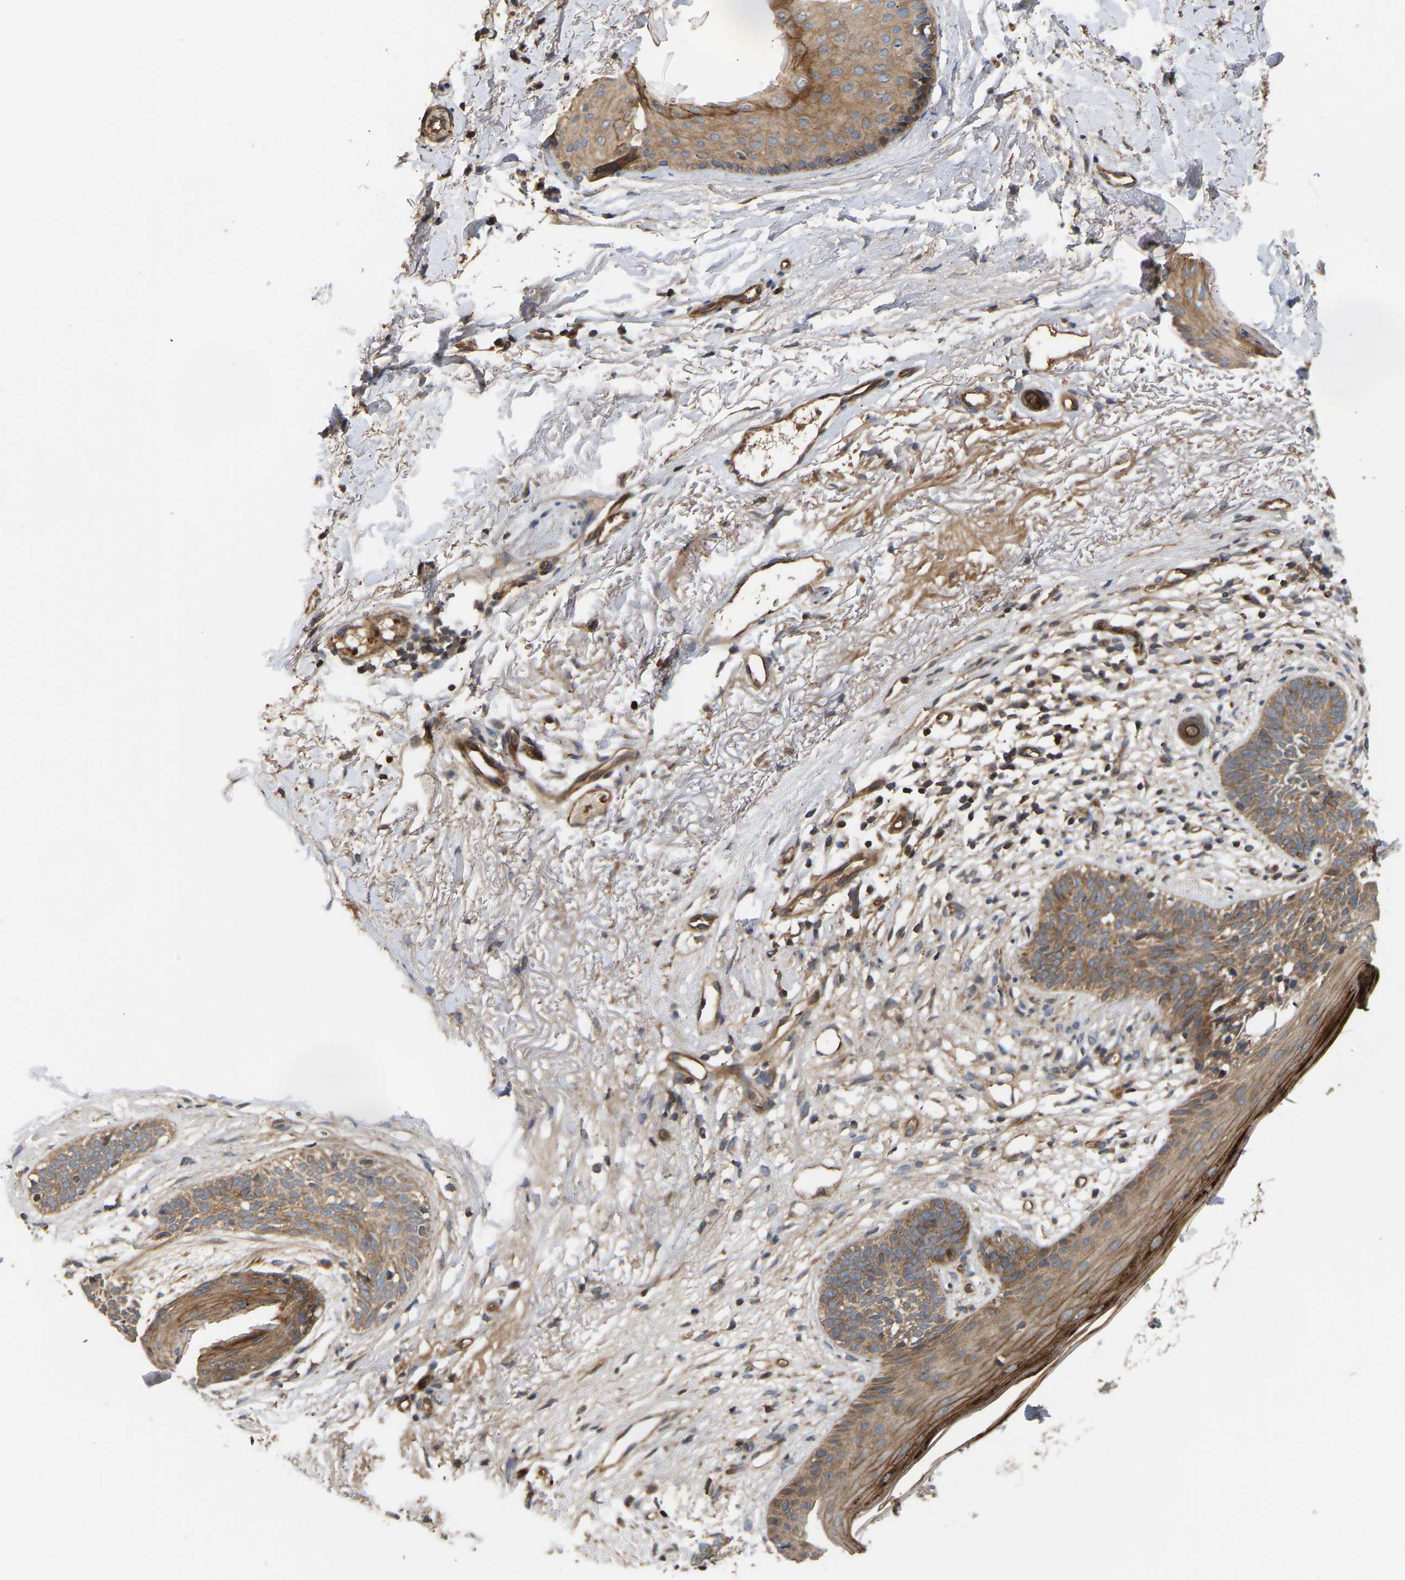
{"staining": {"intensity": "weak", "quantity": ">75%", "location": "cytoplasmic/membranous"}, "tissue": "skin cancer", "cell_type": "Tumor cells", "image_type": "cancer", "snomed": [{"axis": "morphology", "description": "Basal cell carcinoma"}, {"axis": "topography", "description": "Skin"}], "caption": "Skin cancer stained with DAB IHC demonstrates low levels of weak cytoplasmic/membranous expression in approximately >75% of tumor cells. (IHC, brightfield microscopy, high magnification).", "gene": "STAU1", "patient": {"sex": "female", "age": 70}}